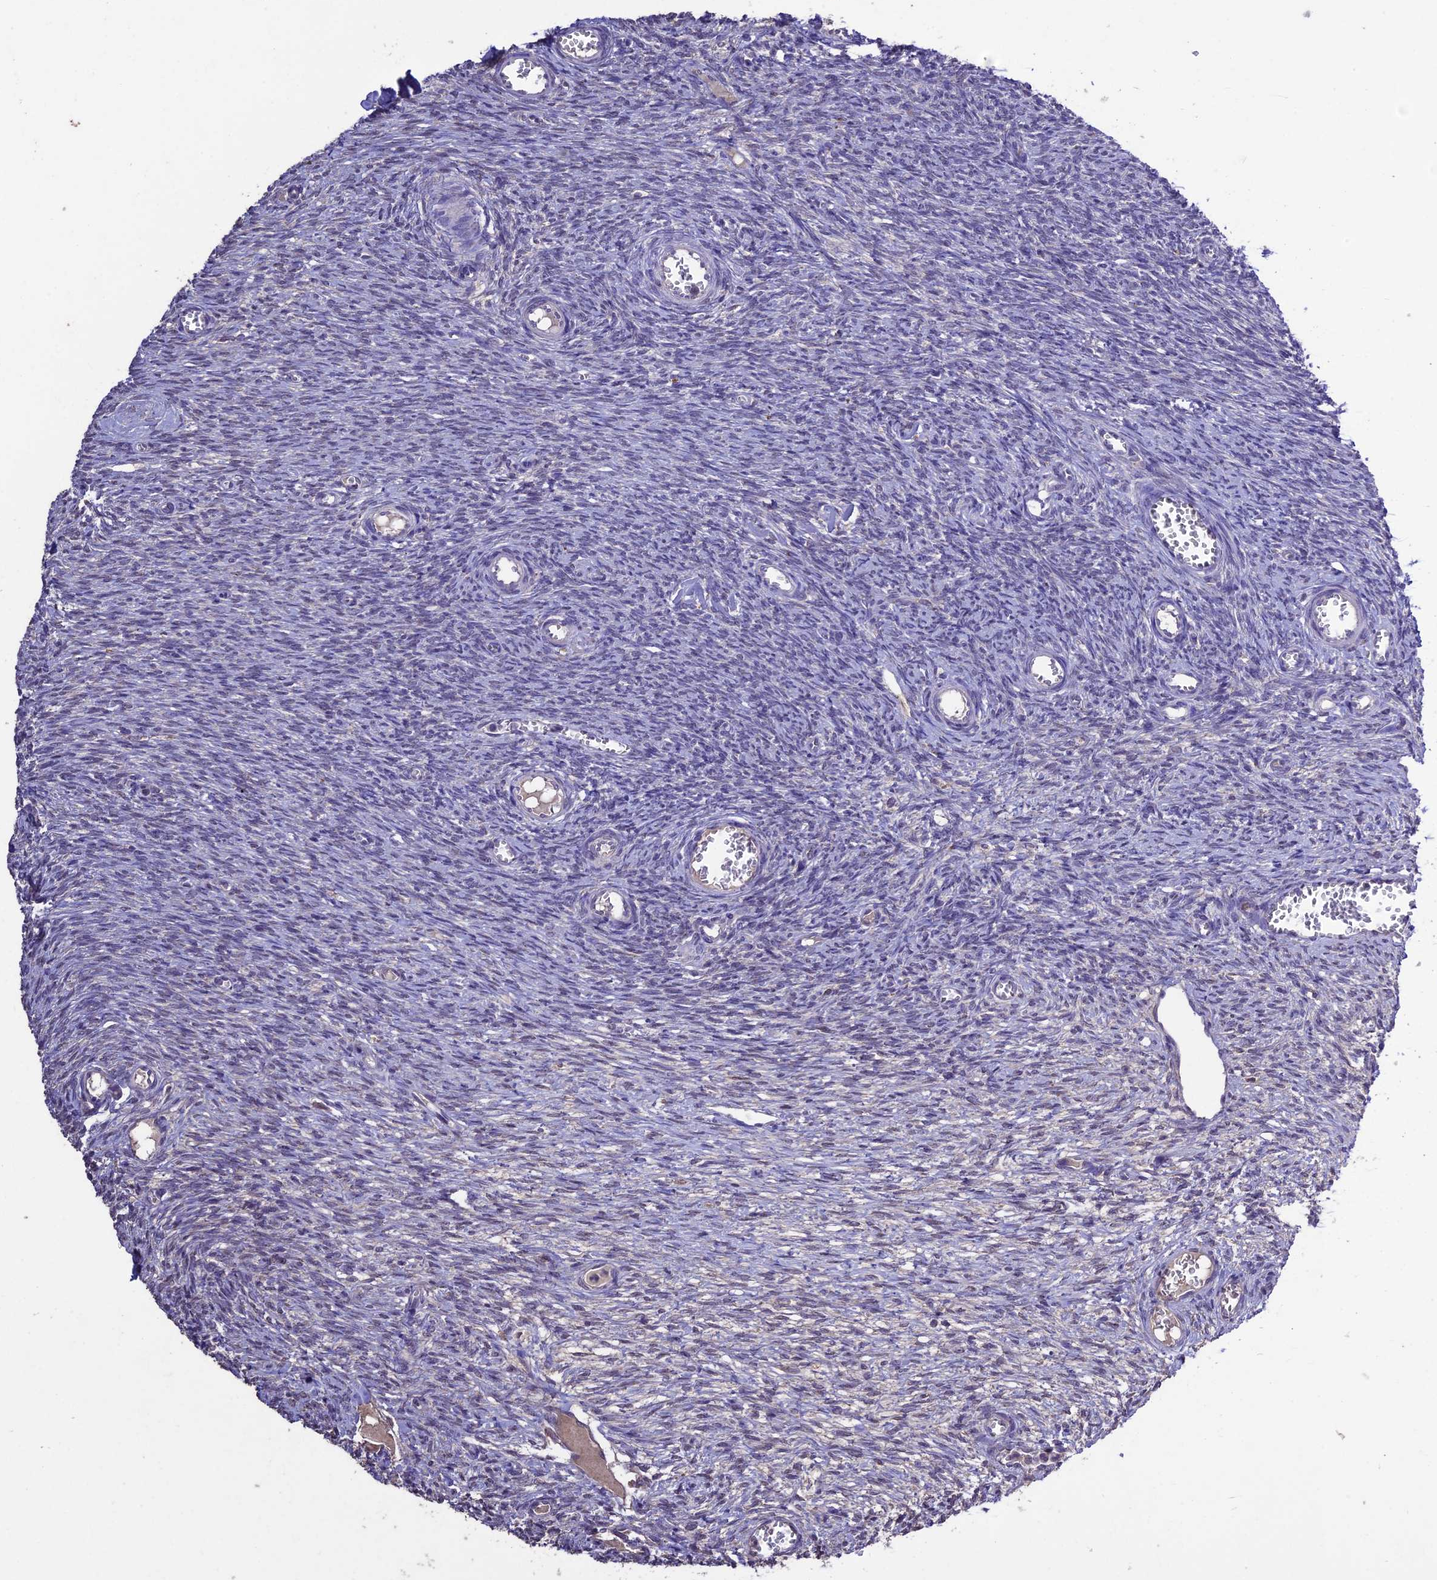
{"staining": {"intensity": "negative", "quantity": "none", "location": "none"}, "tissue": "ovary", "cell_type": "Ovarian stroma cells", "image_type": "normal", "snomed": [{"axis": "morphology", "description": "Normal tissue, NOS"}, {"axis": "topography", "description": "Ovary"}], "caption": "A high-resolution micrograph shows immunohistochemistry staining of benign ovary, which displays no significant expression in ovarian stroma cells. (DAB immunohistochemistry (IHC), high magnification).", "gene": "DIS3L", "patient": {"sex": "female", "age": 44}}